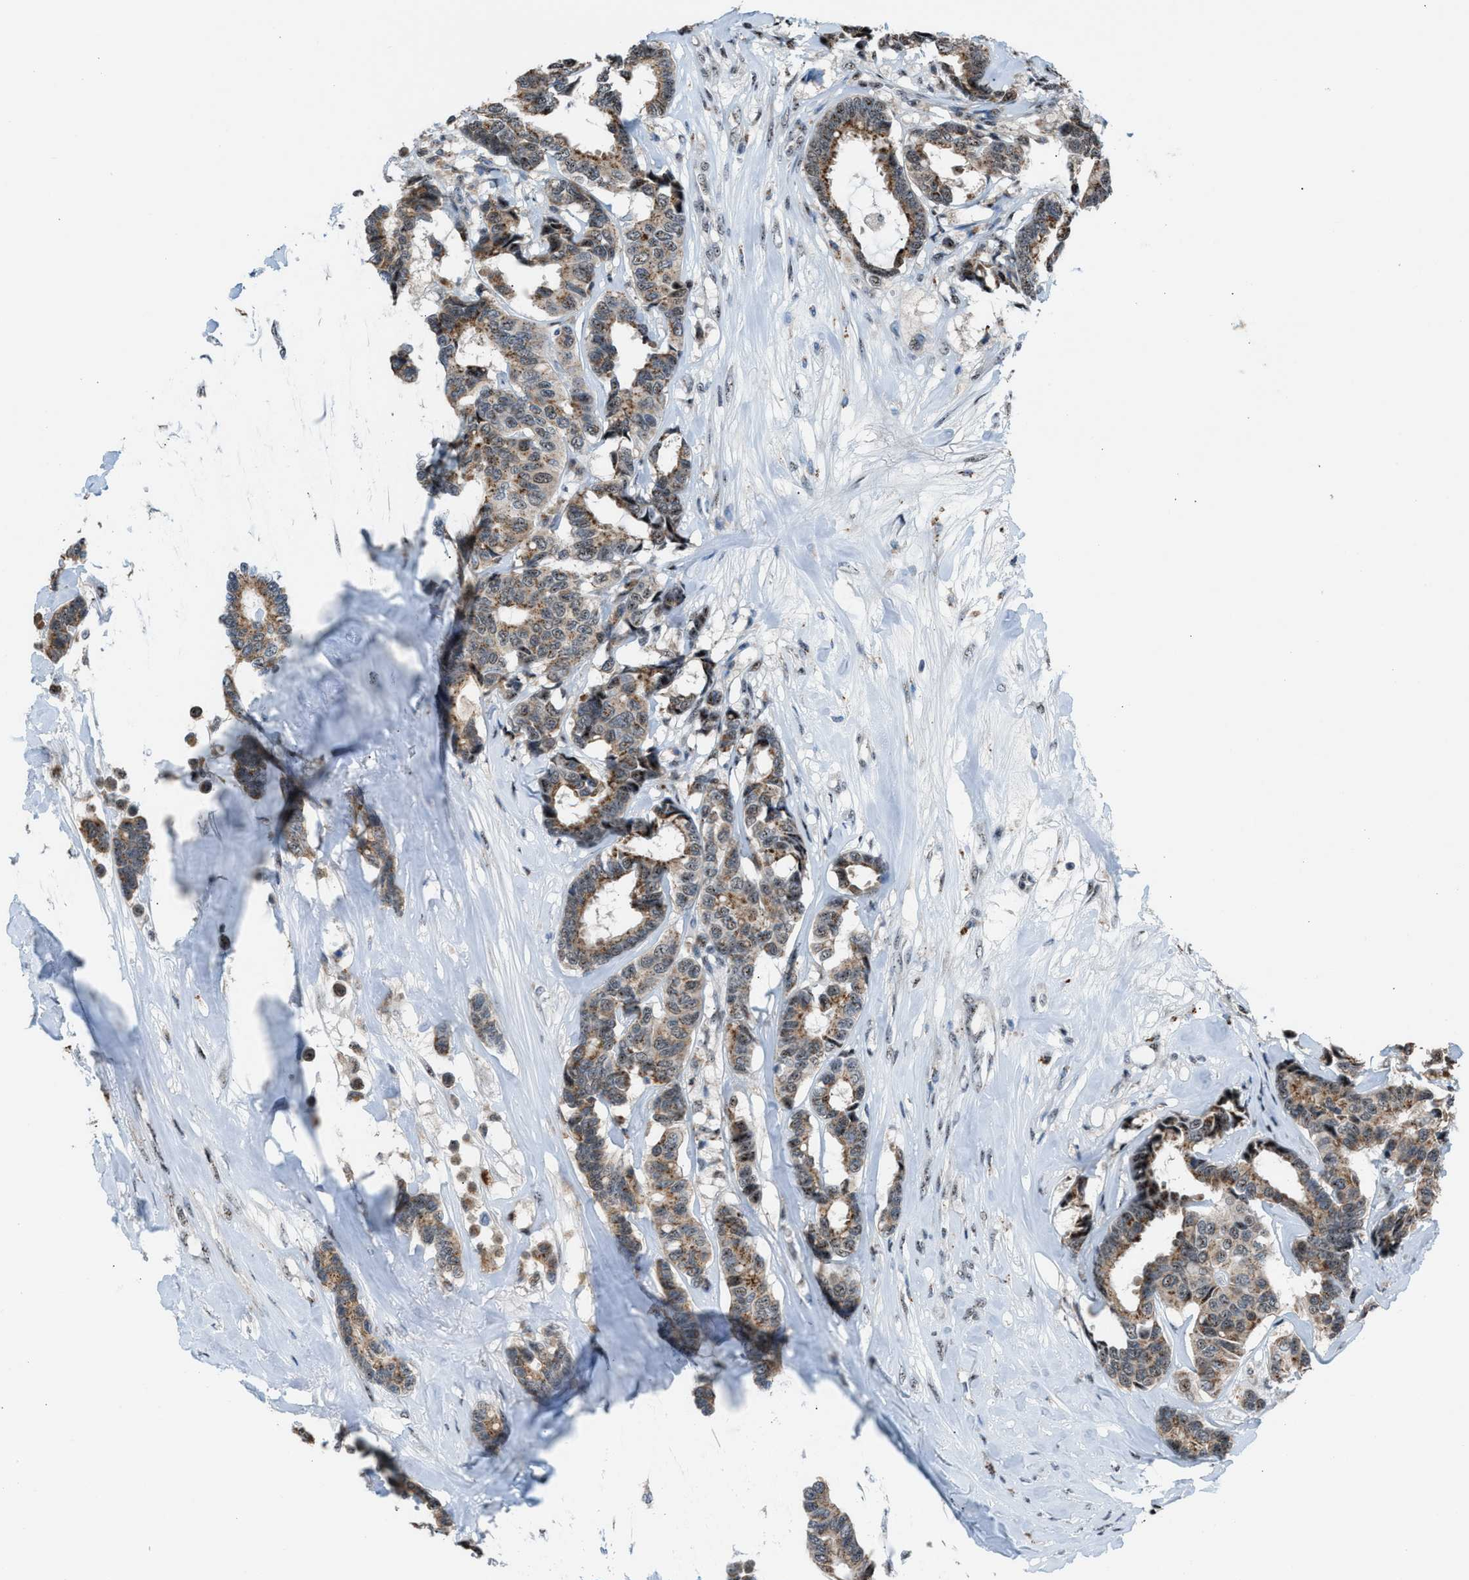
{"staining": {"intensity": "moderate", "quantity": ">75%", "location": "cytoplasmic/membranous,nuclear"}, "tissue": "breast cancer", "cell_type": "Tumor cells", "image_type": "cancer", "snomed": [{"axis": "morphology", "description": "Duct carcinoma"}, {"axis": "topography", "description": "Breast"}], "caption": "There is medium levels of moderate cytoplasmic/membranous and nuclear positivity in tumor cells of breast cancer (intraductal carcinoma), as demonstrated by immunohistochemical staining (brown color).", "gene": "CENPP", "patient": {"sex": "female", "age": 87}}